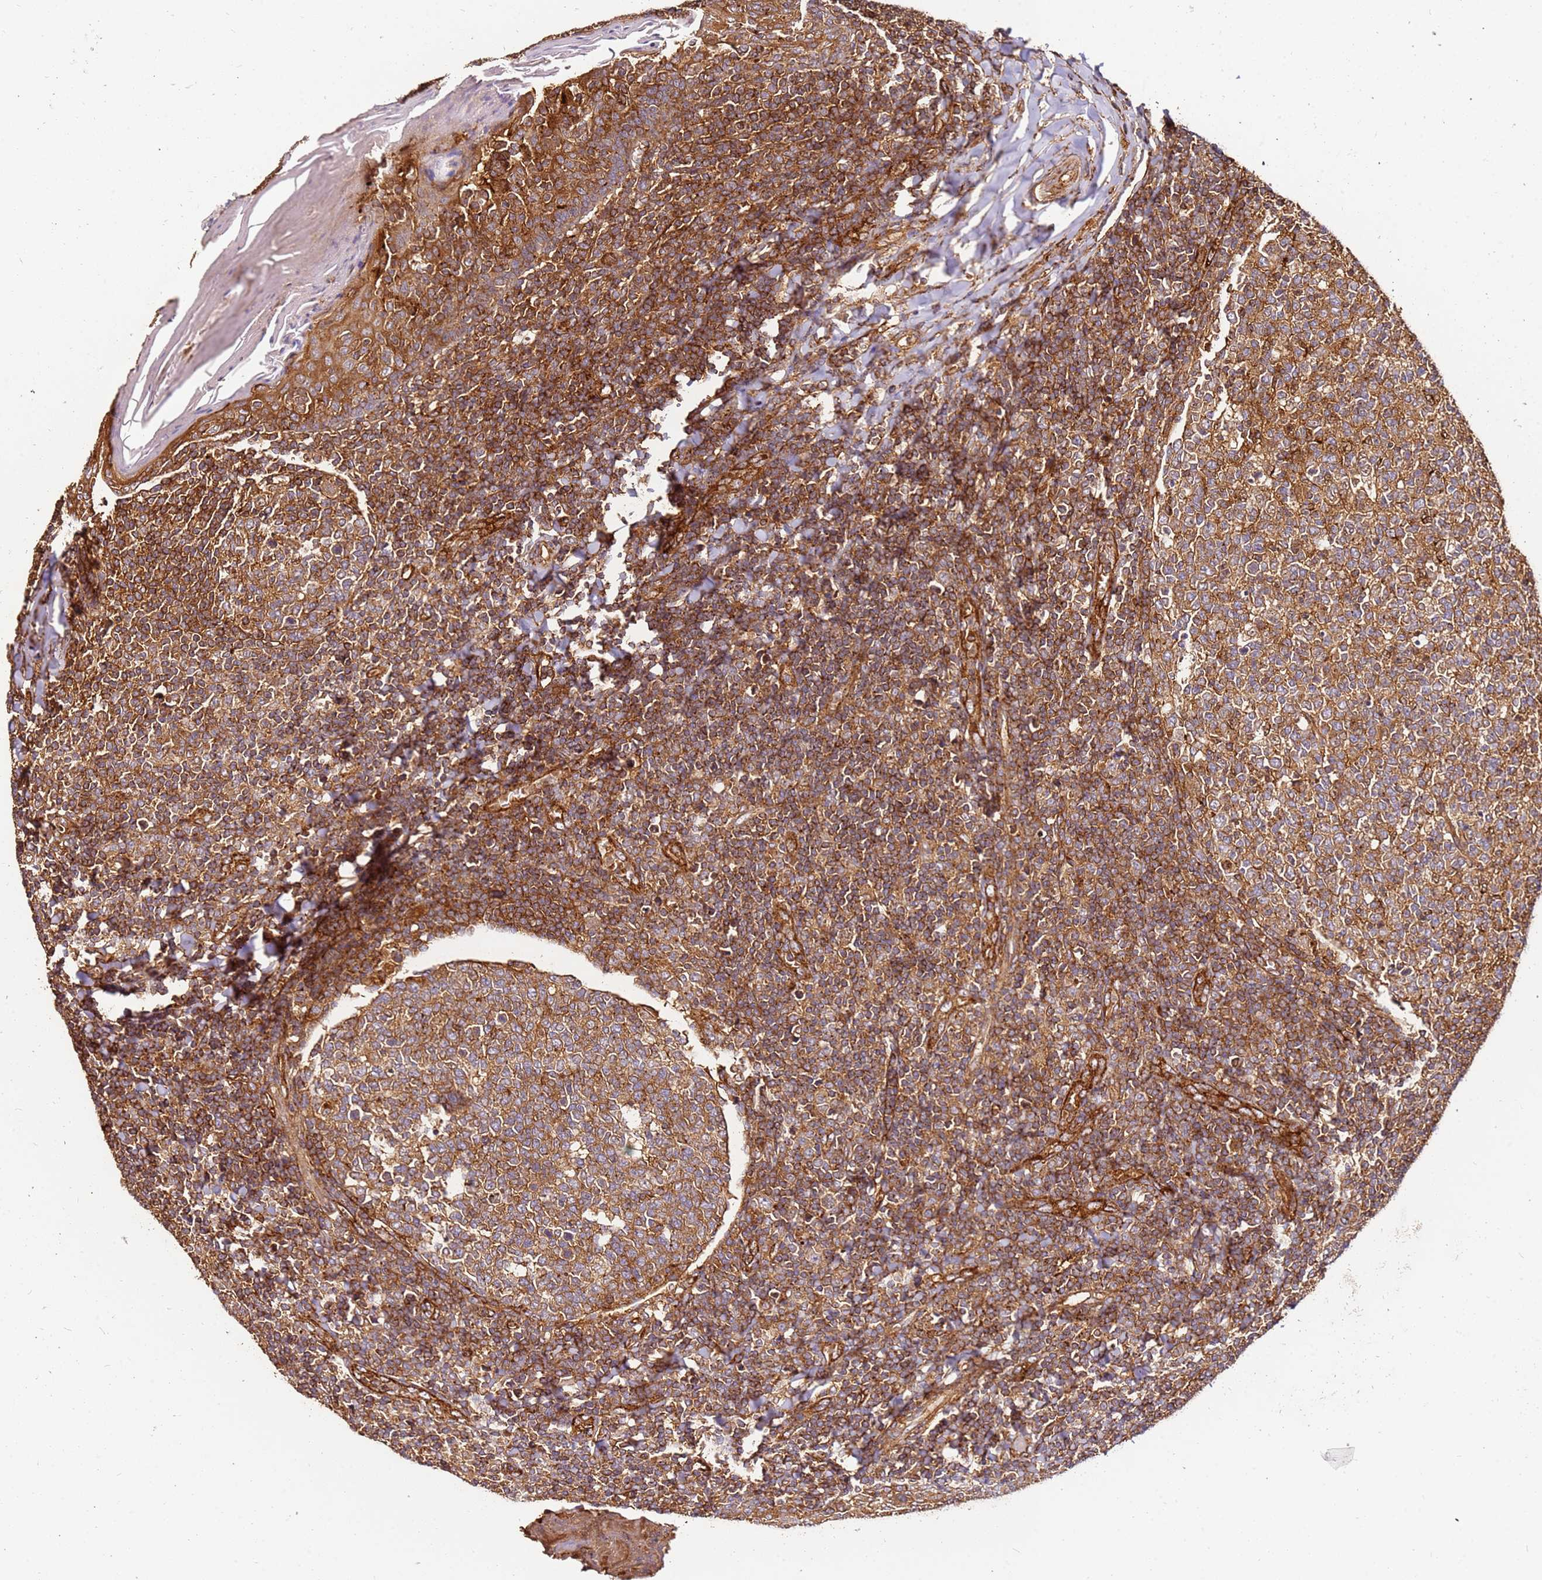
{"staining": {"intensity": "strong", "quantity": ">75%", "location": "cytoplasmic/membranous"}, "tissue": "tonsil", "cell_type": "Germinal center cells", "image_type": "normal", "snomed": [{"axis": "morphology", "description": "Normal tissue, NOS"}, {"axis": "topography", "description": "Tonsil"}], "caption": "Tonsil stained with DAB IHC demonstrates high levels of strong cytoplasmic/membranous expression in about >75% of germinal center cells. (Brightfield microscopy of DAB IHC at high magnification).", "gene": "DVL3", "patient": {"sex": "female", "age": 19}}